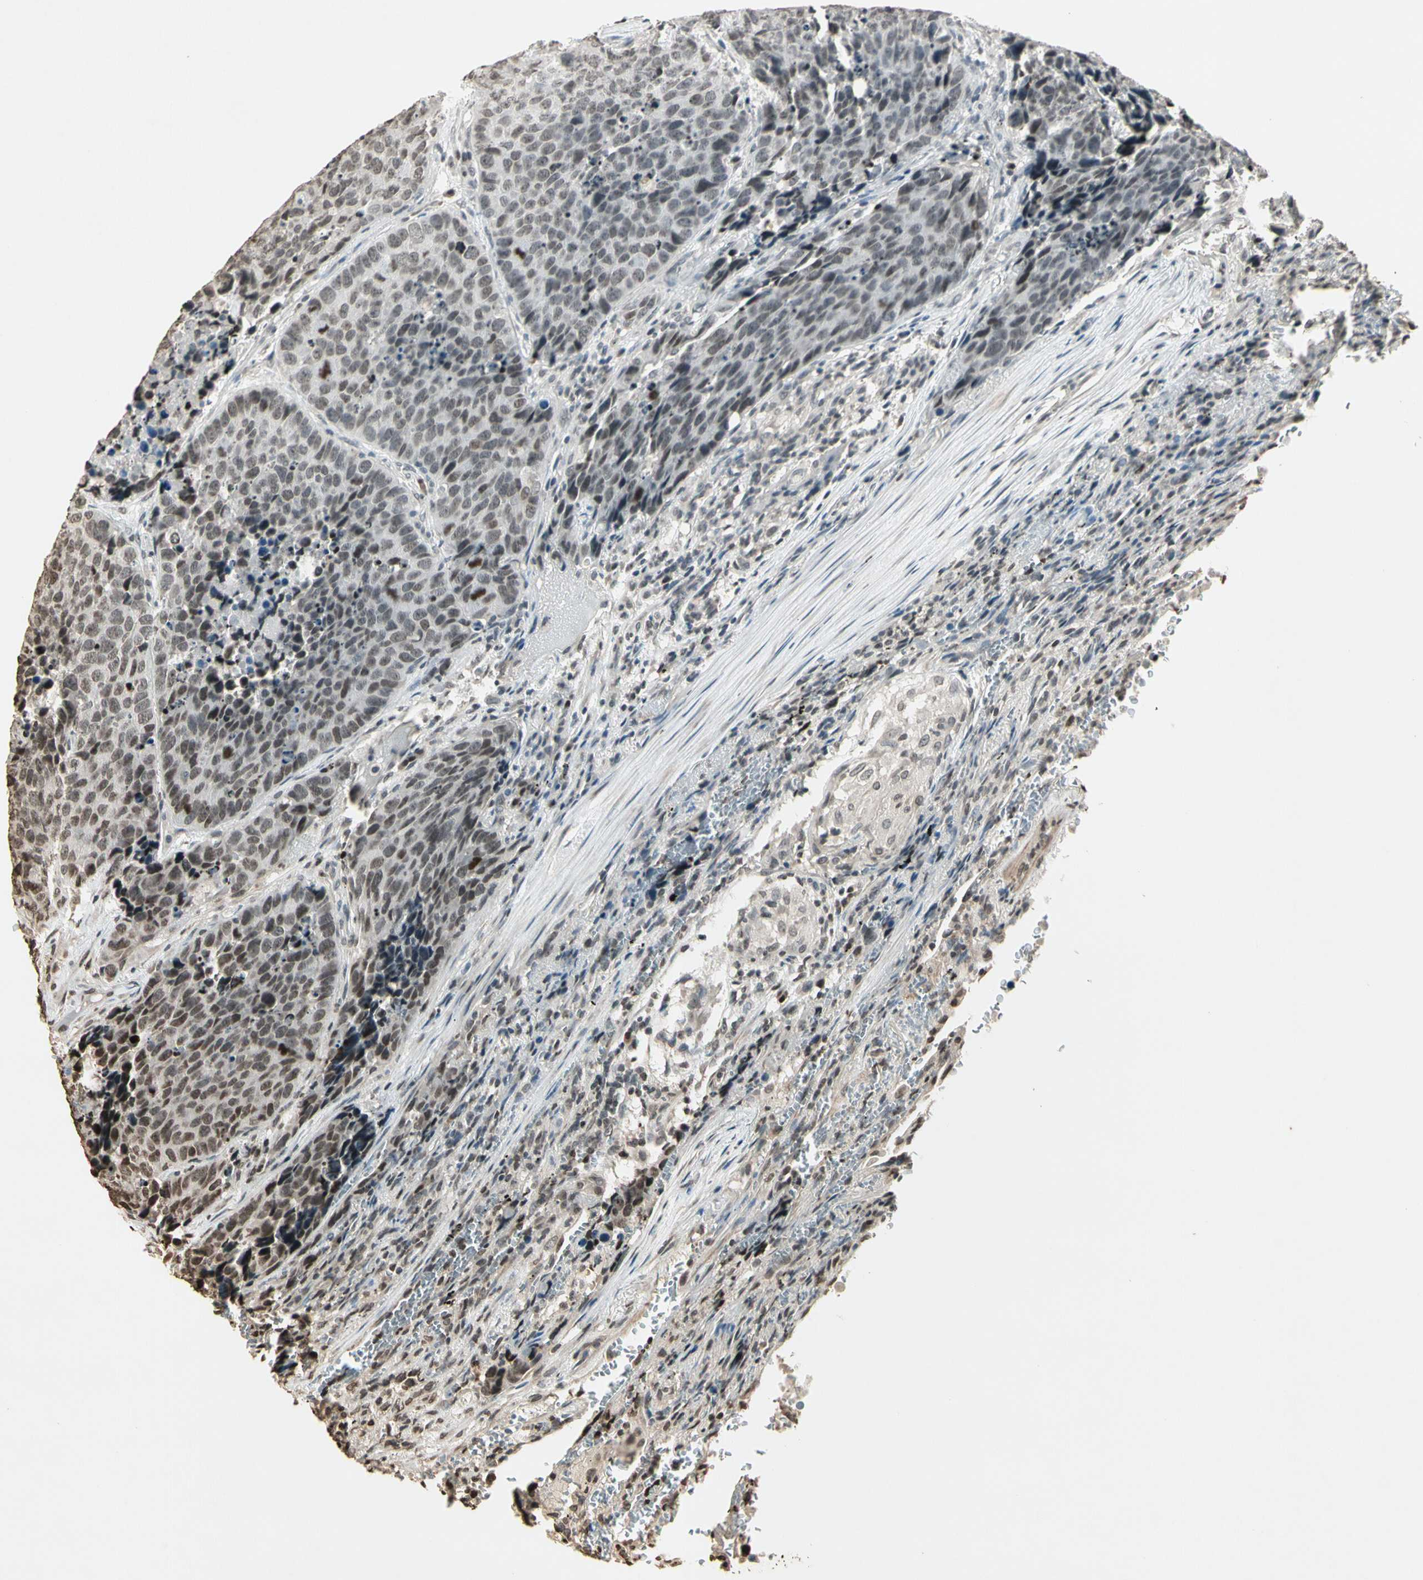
{"staining": {"intensity": "weak", "quantity": "25%-75%", "location": "nuclear"}, "tissue": "carcinoid", "cell_type": "Tumor cells", "image_type": "cancer", "snomed": [{"axis": "morphology", "description": "Carcinoid, malignant, NOS"}, {"axis": "topography", "description": "Lung"}], "caption": "About 25%-75% of tumor cells in carcinoid exhibit weak nuclear protein positivity as visualized by brown immunohistochemical staining.", "gene": "TOP1", "patient": {"sex": "male", "age": 60}}